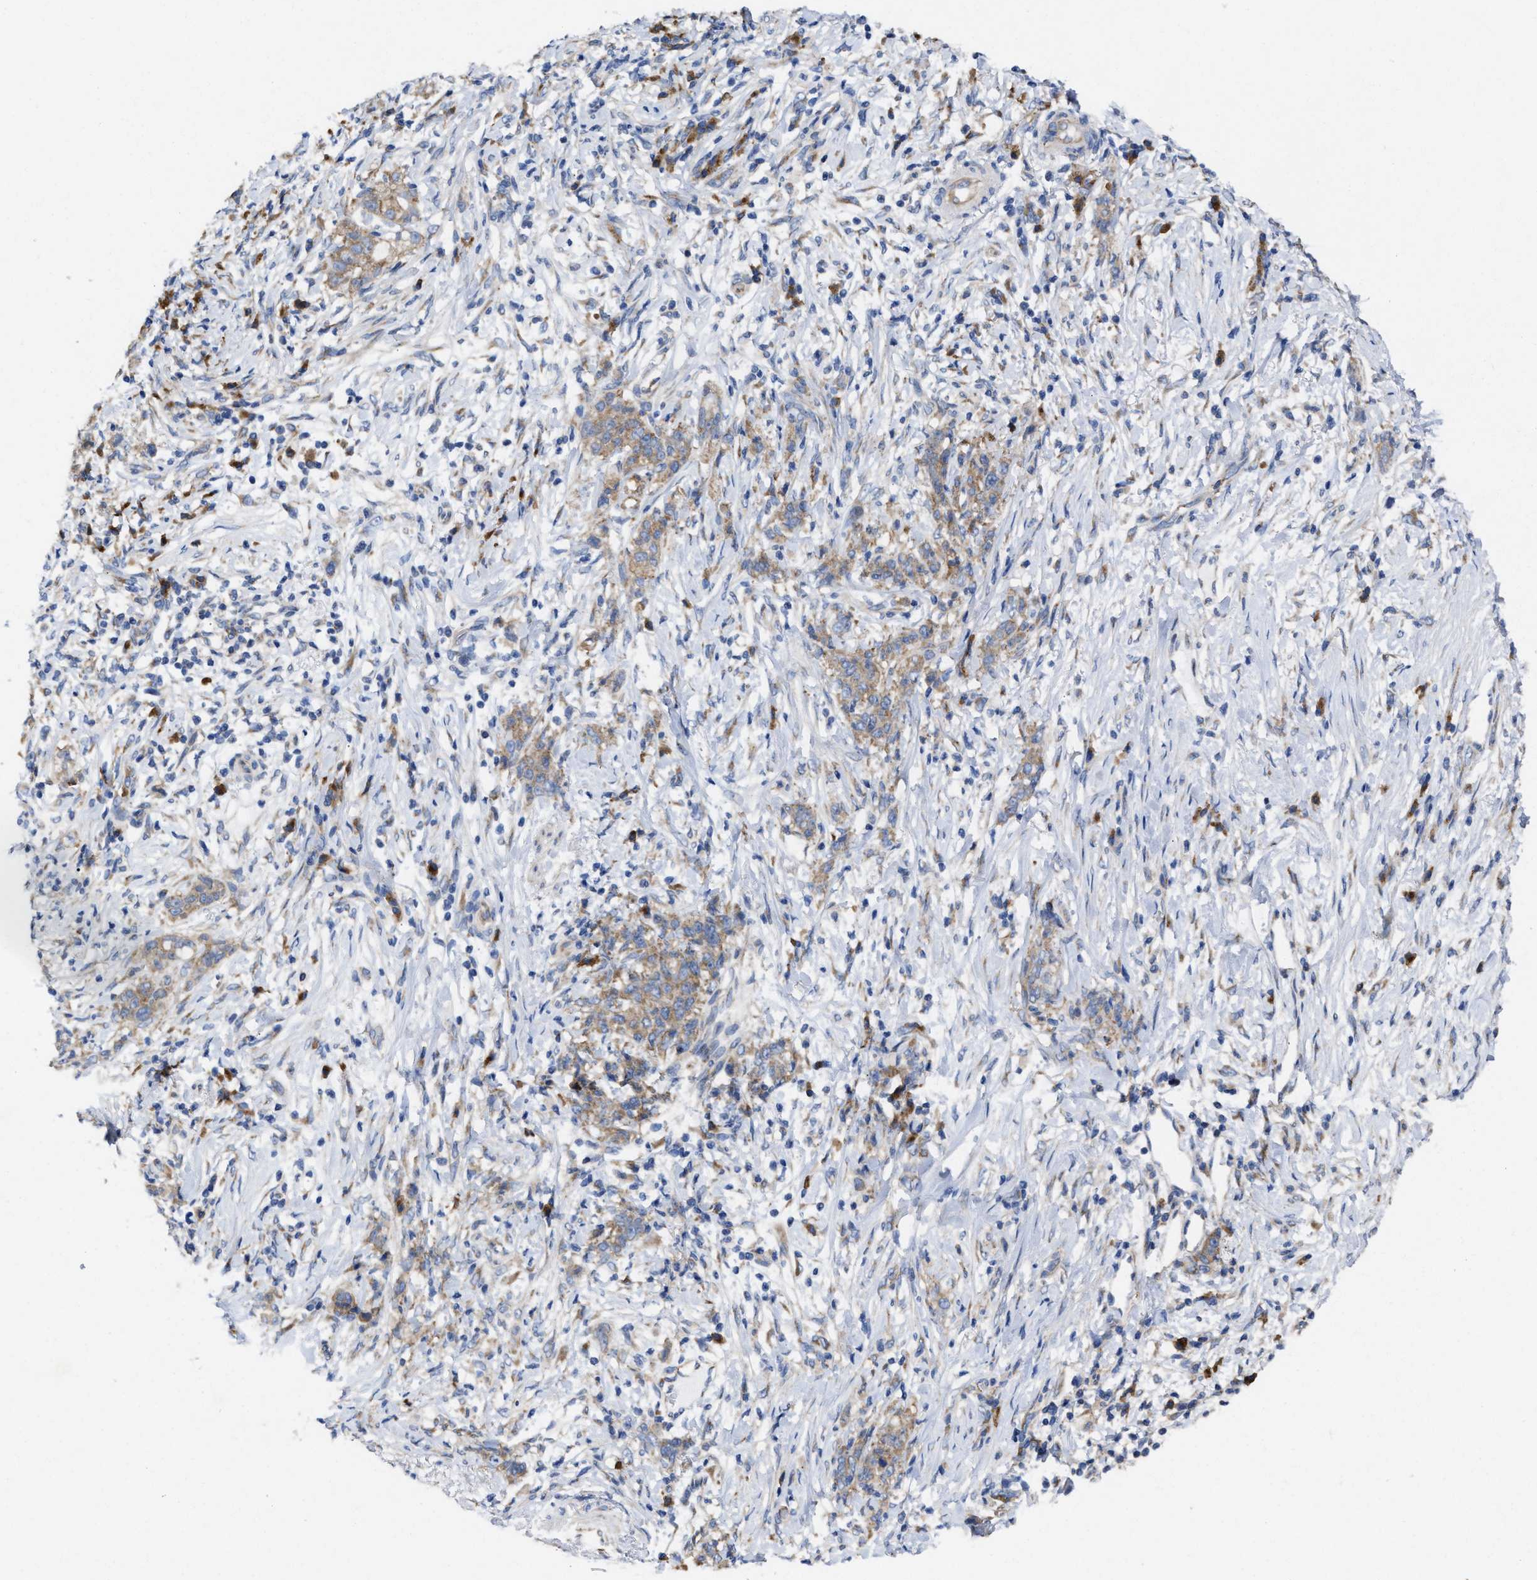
{"staining": {"intensity": "moderate", "quantity": ">75%", "location": "cytoplasmic/membranous"}, "tissue": "stomach cancer", "cell_type": "Tumor cells", "image_type": "cancer", "snomed": [{"axis": "morphology", "description": "Adenocarcinoma, NOS"}, {"axis": "topography", "description": "Stomach, lower"}], "caption": "IHC photomicrograph of neoplastic tissue: human stomach cancer stained using immunohistochemistry (IHC) reveals medium levels of moderate protein expression localized specifically in the cytoplasmic/membranous of tumor cells, appearing as a cytoplasmic/membranous brown color.", "gene": "PPP1R15A", "patient": {"sex": "male", "age": 88}}